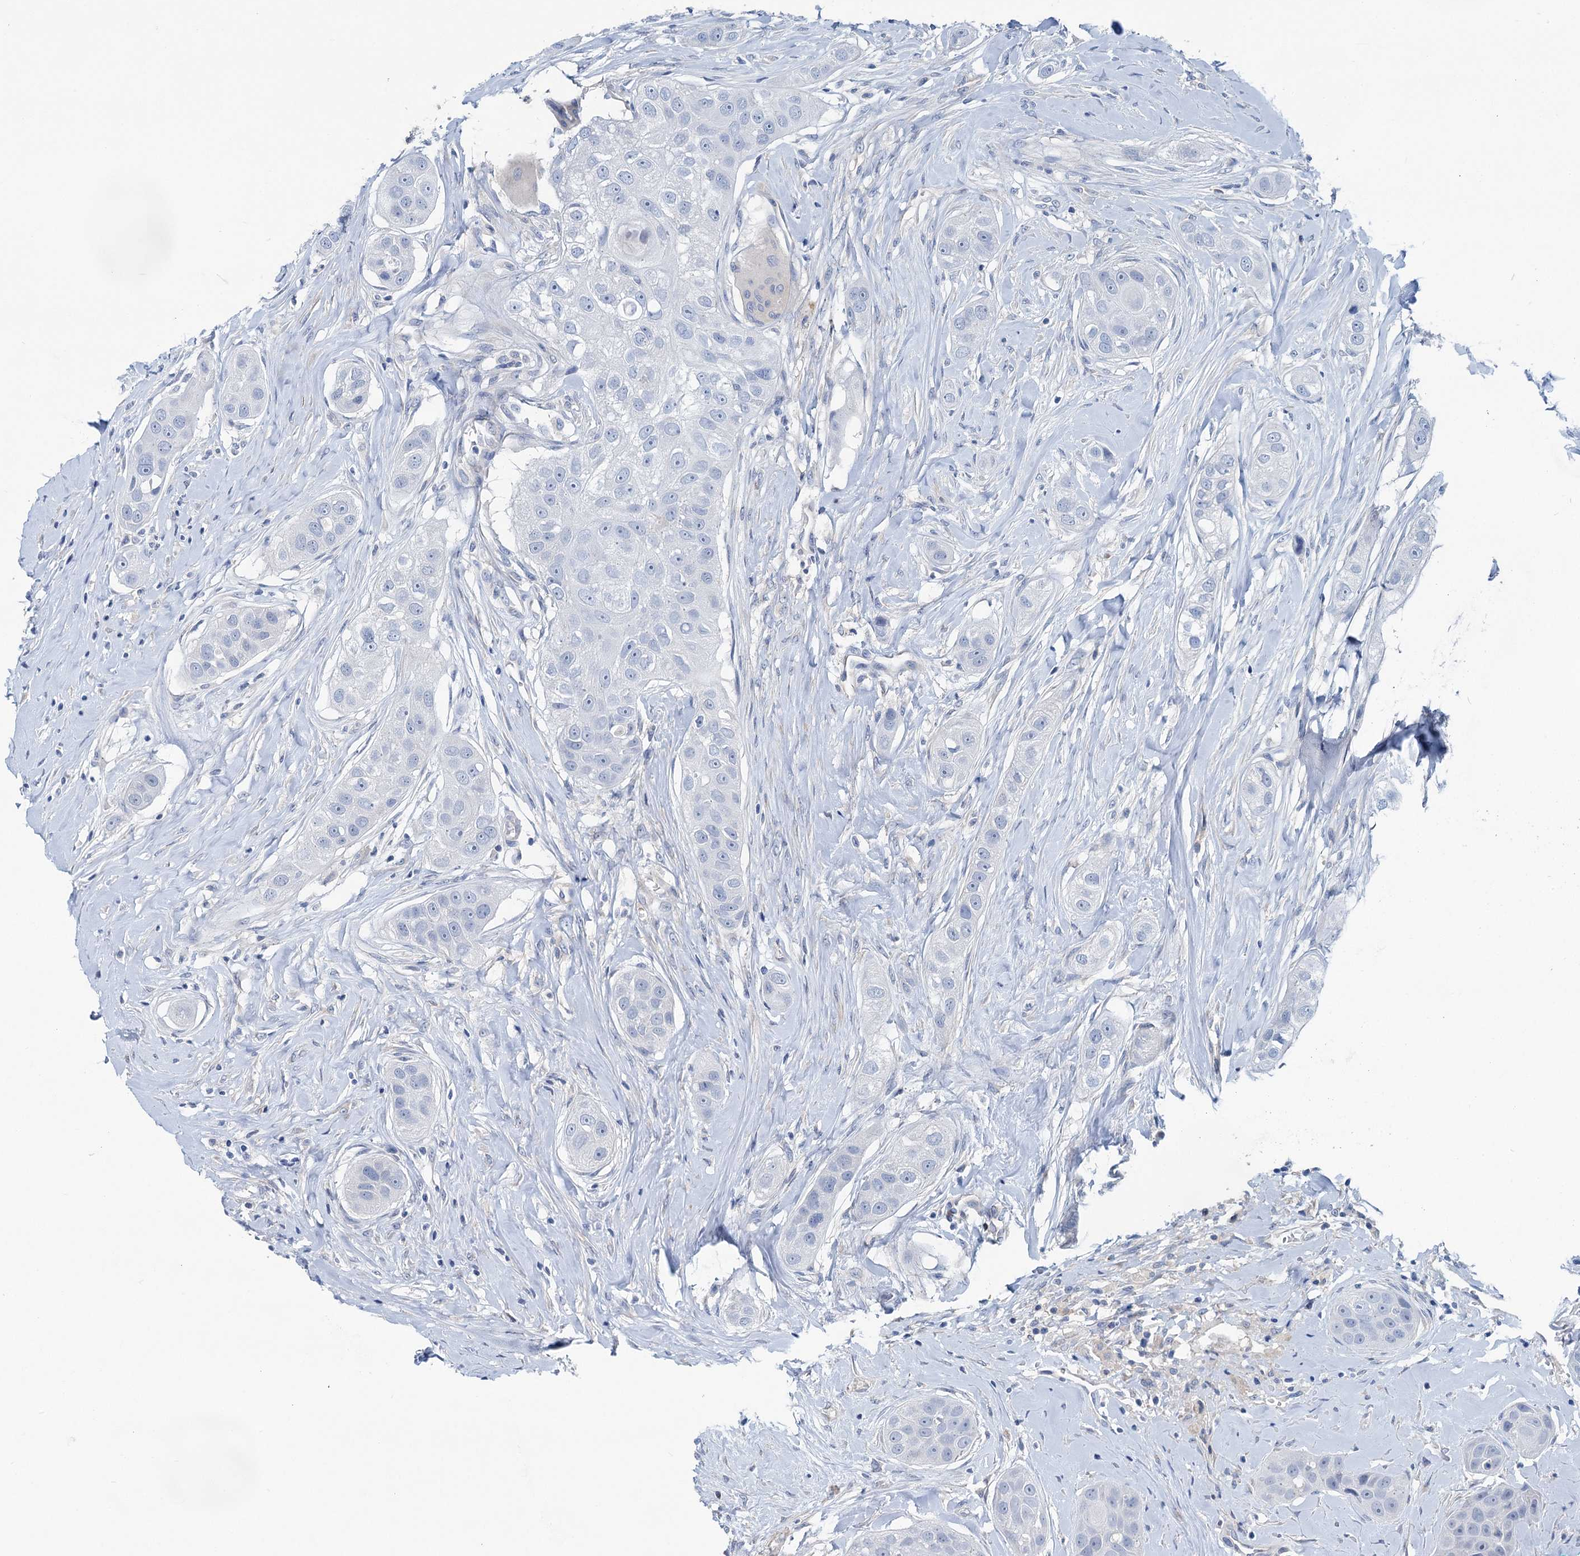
{"staining": {"intensity": "negative", "quantity": "none", "location": "none"}, "tissue": "head and neck cancer", "cell_type": "Tumor cells", "image_type": "cancer", "snomed": [{"axis": "morphology", "description": "Normal tissue, NOS"}, {"axis": "morphology", "description": "Squamous cell carcinoma, NOS"}, {"axis": "topography", "description": "Skeletal muscle"}, {"axis": "topography", "description": "Head-Neck"}], "caption": "Tumor cells show no significant protein expression in head and neck cancer.", "gene": "CHDH", "patient": {"sex": "male", "age": 51}}